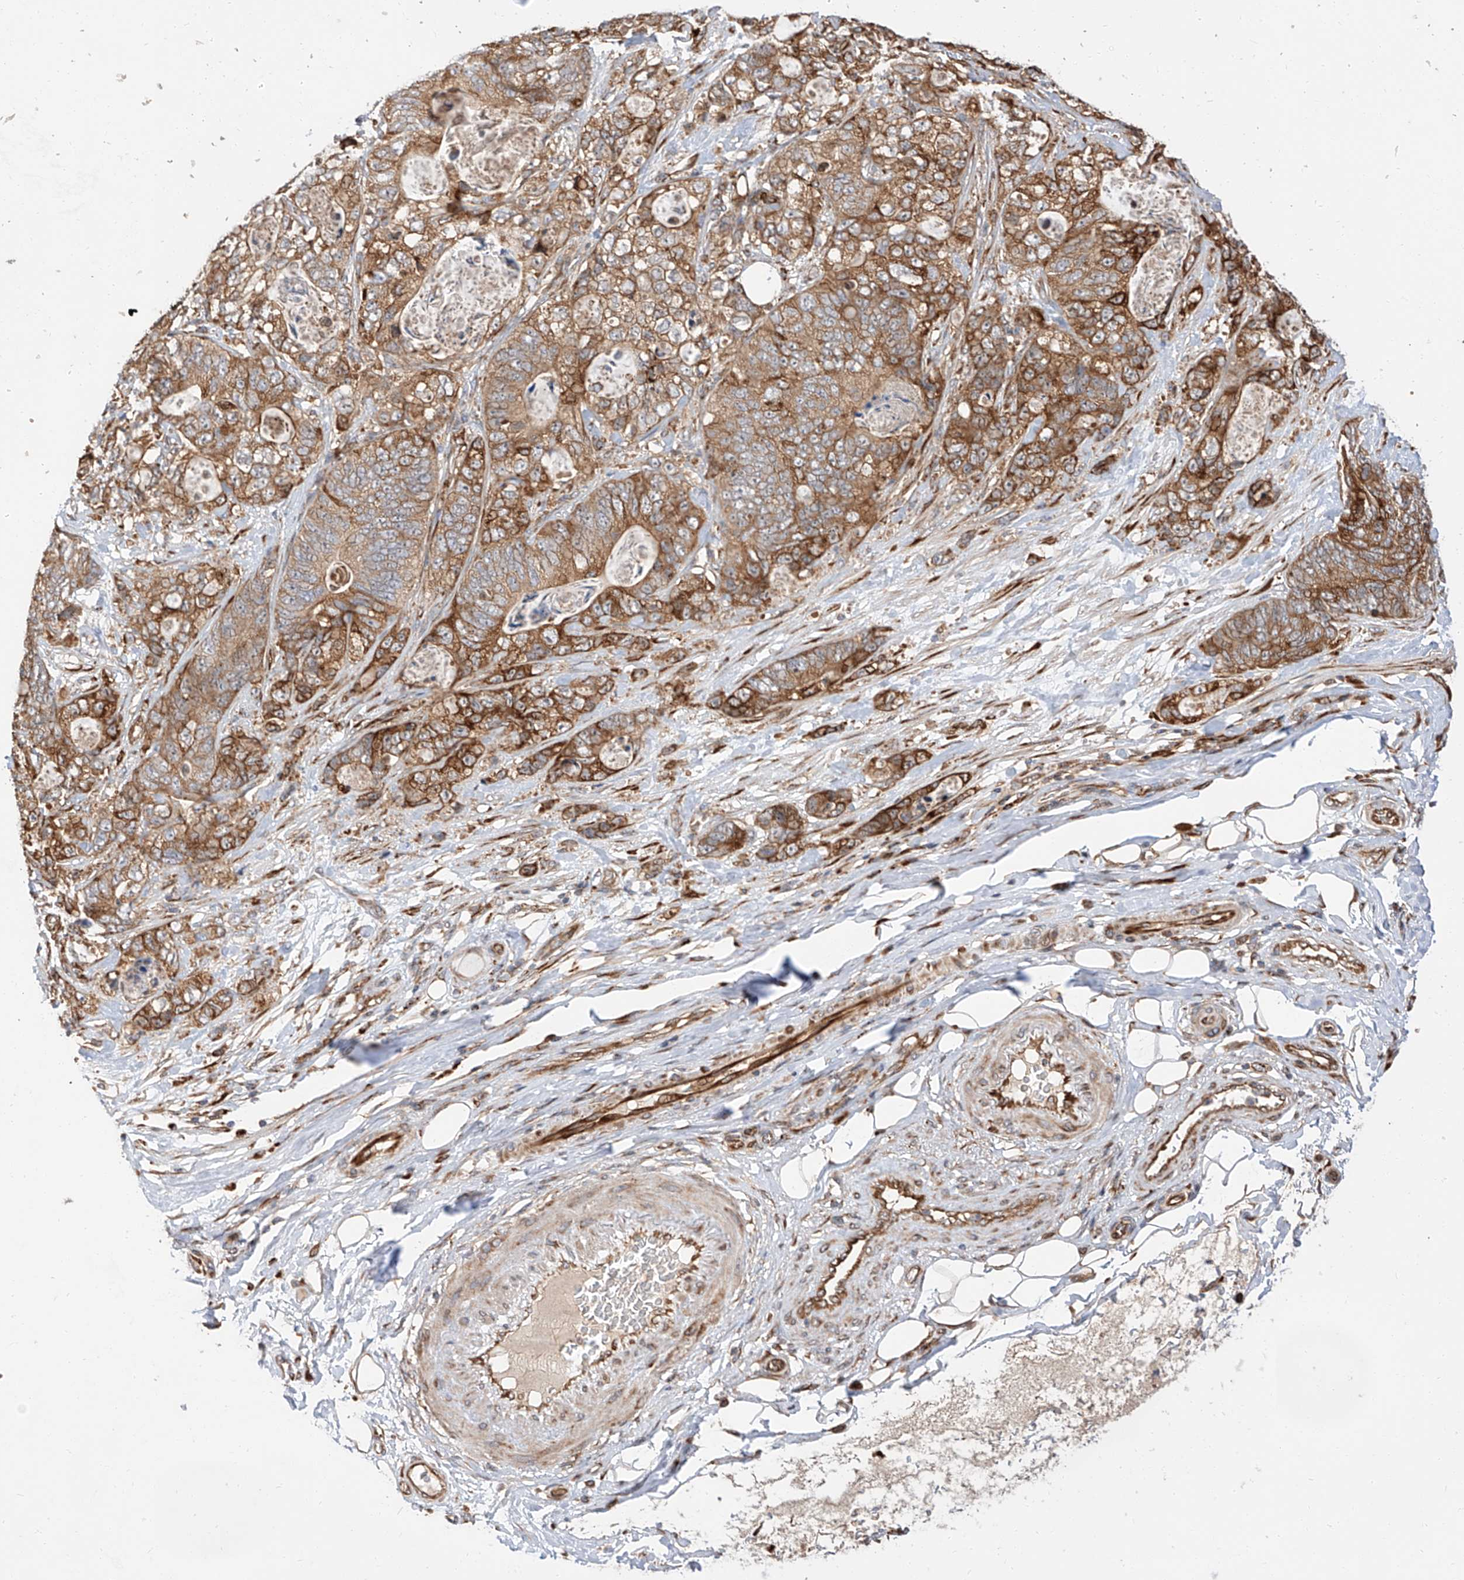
{"staining": {"intensity": "moderate", "quantity": ">75%", "location": "cytoplasmic/membranous"}, "tissue": "stomach cancer", "cell_type": "Tumor cells", "image_type": "cancer", "snomed": [{"axis": "morphology", "description": "Normal tissue, NOS"}, {"axis": "morphology", "description": "Adenocarcinoma, NOS"}, {"axis": "topography", "description": "Stomach"}], "caption": "Immunohistochemical staining of adenocarcinoma (stomach) reveals medium levels of moderate cytoplasmic/membranous staining in about >75% of tumor cells.", "gene": "DIRAS3", "patient": {"sex": "female", "age": 89}}